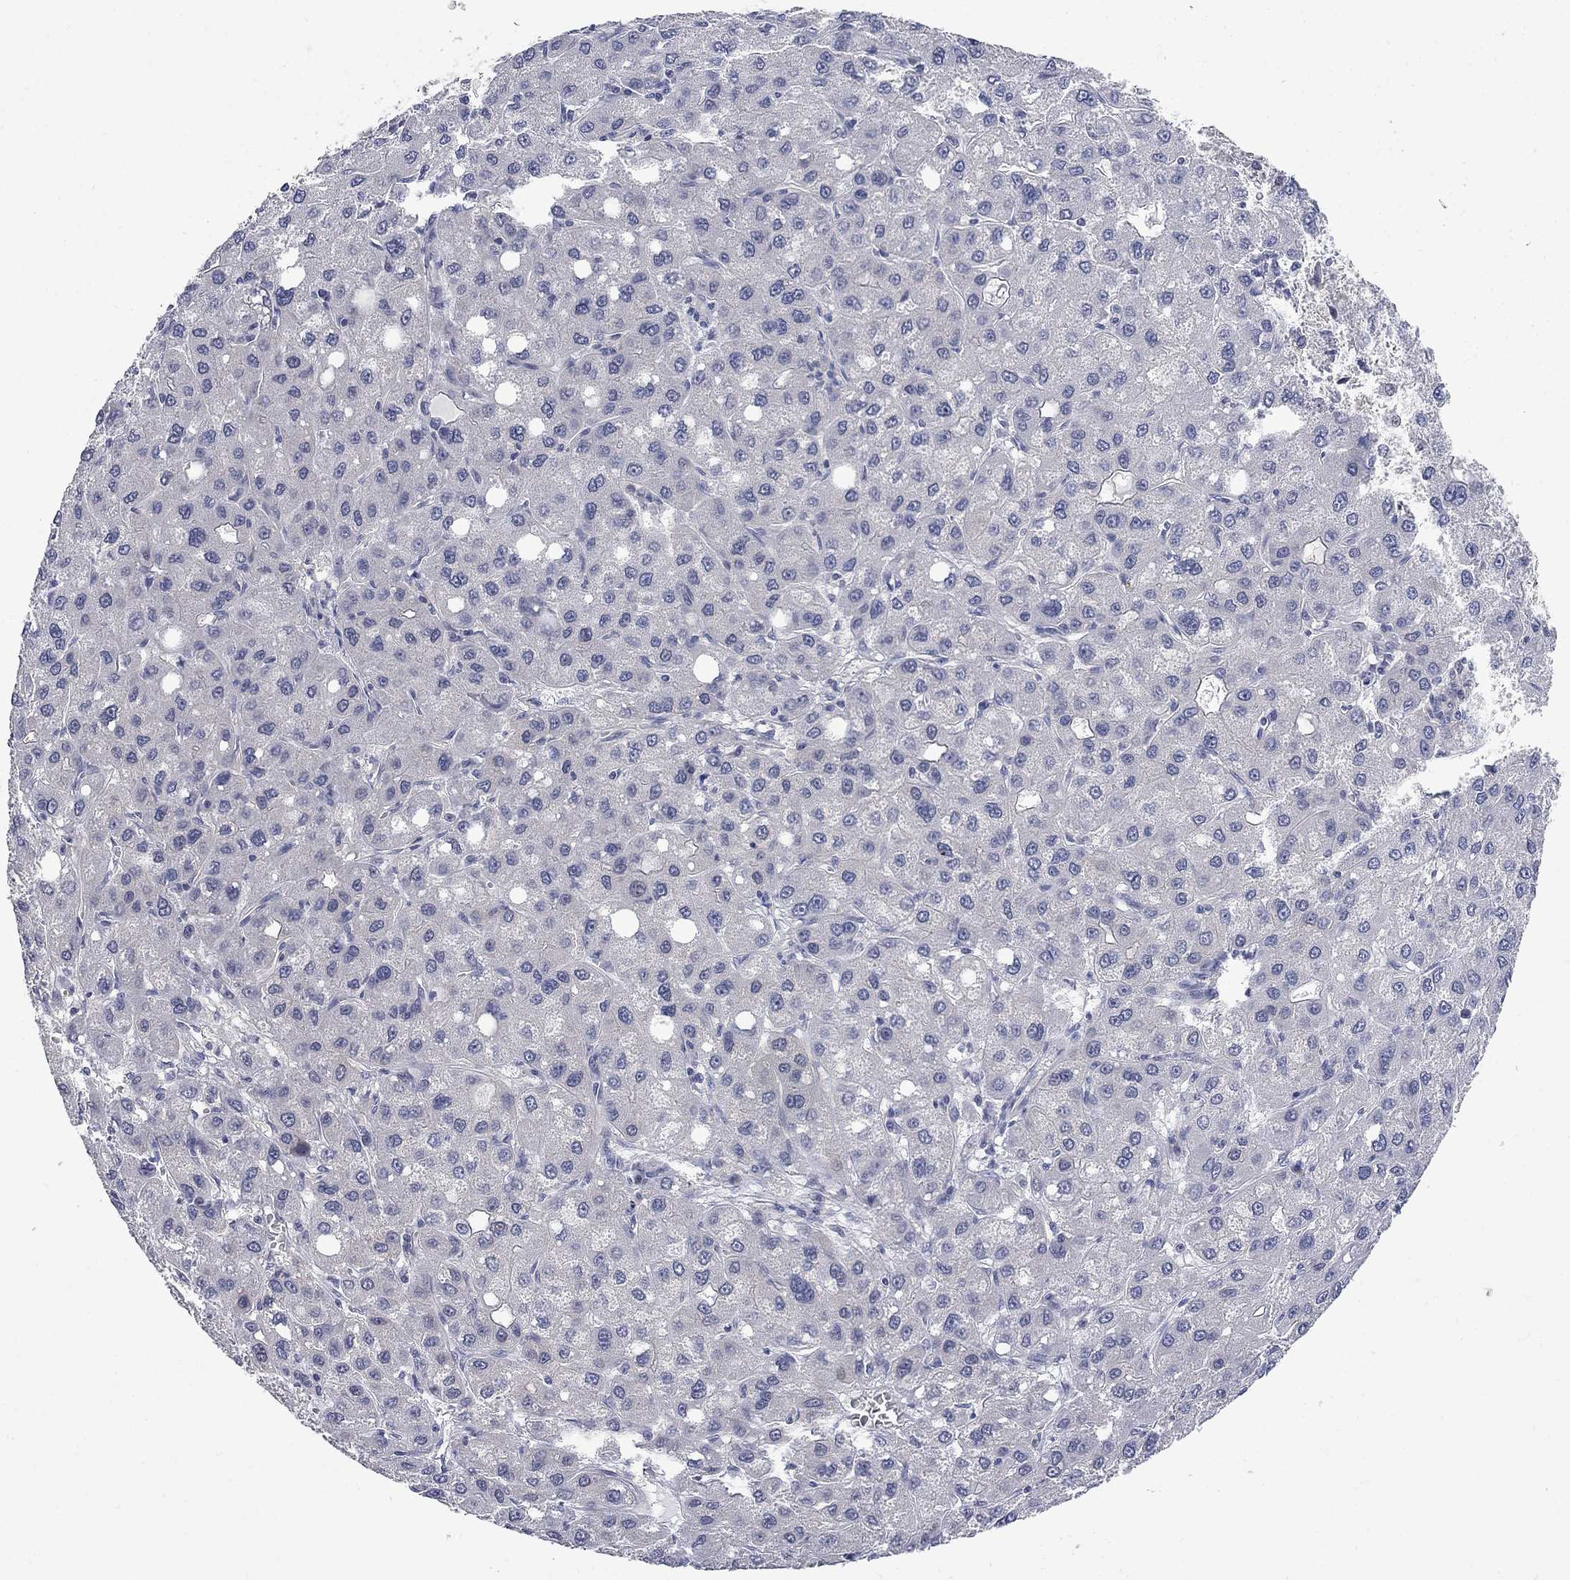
{"staining": {"intensity": "negative", "quantity": "none", "location": "none"}, "tissue": "liver cancer", "cell_type": "Tumor cells", "image_type": "cancer", "snomed": [{"axis": "morphology", "description": "Carcinoma, Hepatocellular, NOS"}, {"axis": "topography", "description": "Liver"}], "caption": "Immunohistochemistry of human liver cancer (hepatocellular carcinoma) shows no expression in tumor cells. (DAB (3,3'-diaminobenzidine) immunohistochemistry visualized using brightfield microscopy, high magnification).", "gene": "GALNT8", "patient": {"sex": "male", "age": 73}}